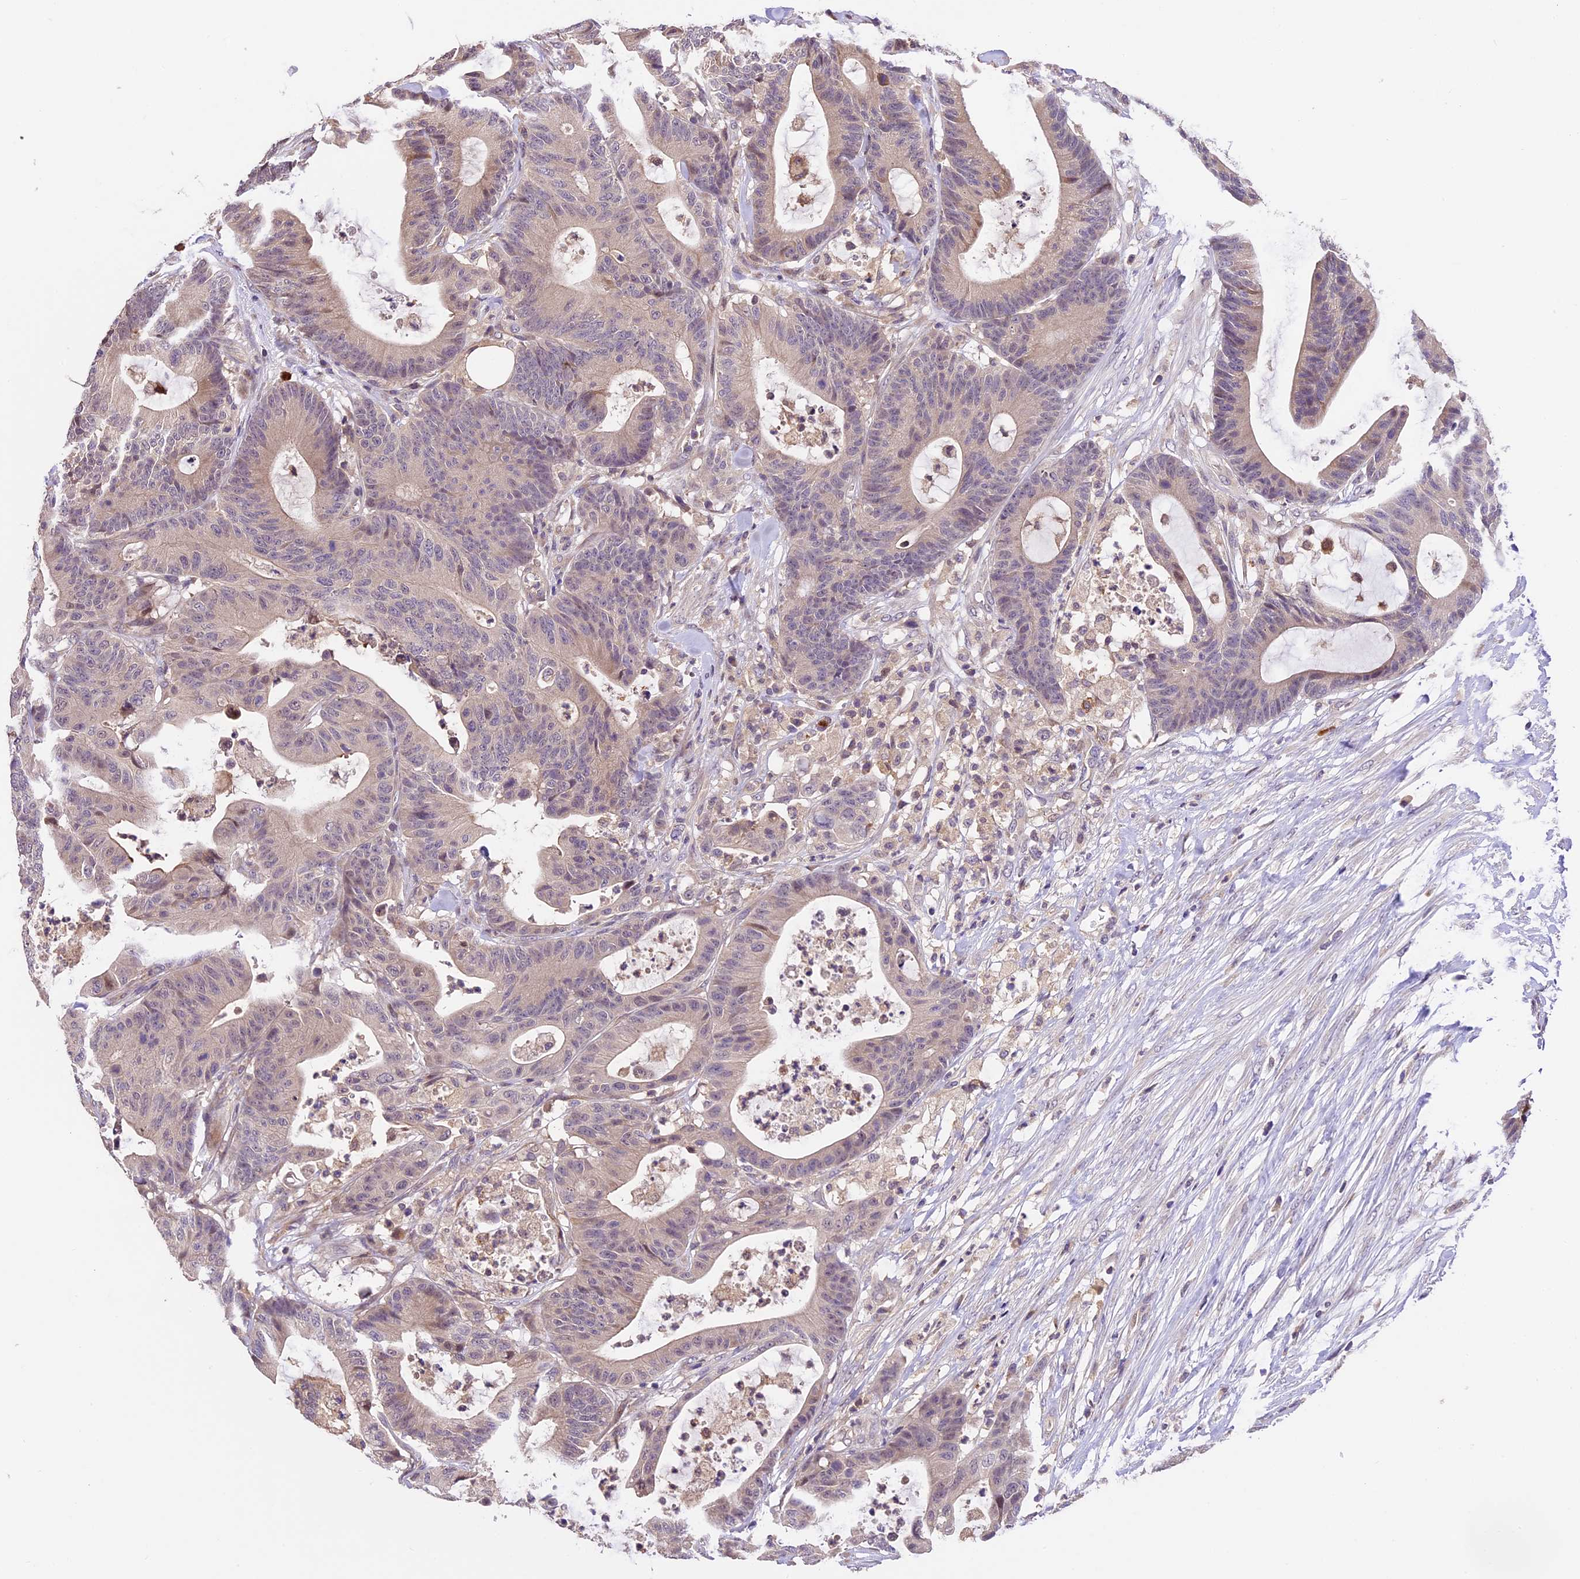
{"staining": {"intensity": "weak", "quantity": "25%-75%", "location": "cytoplasmic/membranous"}, "tissue": "colorectal cancer", "cell_type": "Tumor cells", "image_type": "cancer", "snomed": [{"axis": "morphology", "description": "Adenocarcinoma, NOS"}, {"axis": "topography", "description": "Colon"}], "caption": "Immunohistochemistry (IHC) of colorectal cancer (adenocarcinoma) reveals low levels of weak cytoplasmic/membranous staining in approximately 25%-75% of tumor cells. (DAB IHC with brightfield microscopy, high magnification).", "gene": "DGKH", "patient": {"sex": "female", "age": 84}}